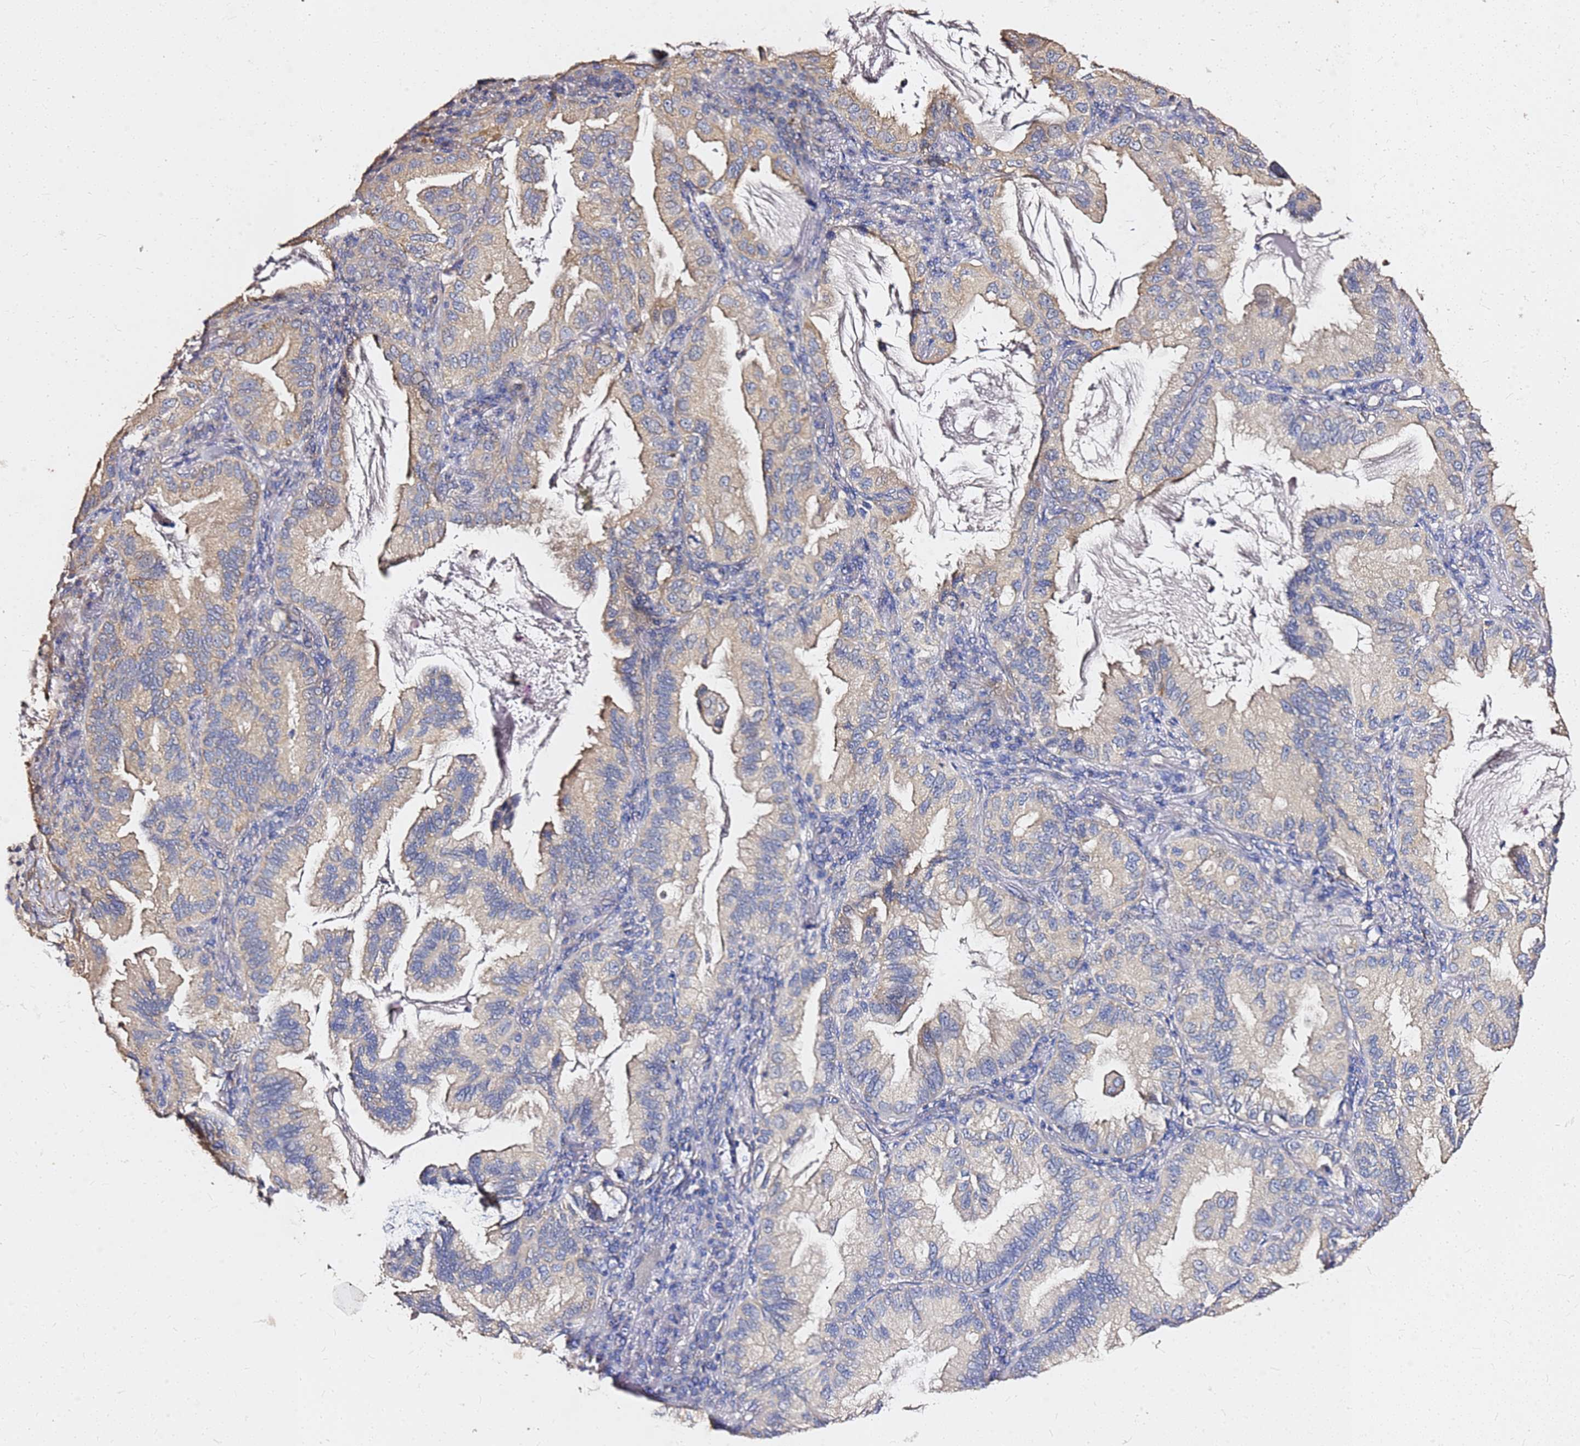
{"staining": {"intensity": "weak", "quantity": "25%-75%", "location": "cytoplasmic/membranous"}, "tissue": "lung cancer", "cell_type": "Tumor cells", "image_type": "cancer", "snomed": [{"axis": "morphology", "description": "Adenocarcinoma, NOS"}, {"axis": "topography", "description": "Lung"}], "caption": "There is low levels of weak cytoplasmic/membranous staining in tumor cells of lung cancer, as demonstrated by immunohistochemical staining (brown color).", "gene": "EXD3", "patient": {"sex": "female", "age": 69}}